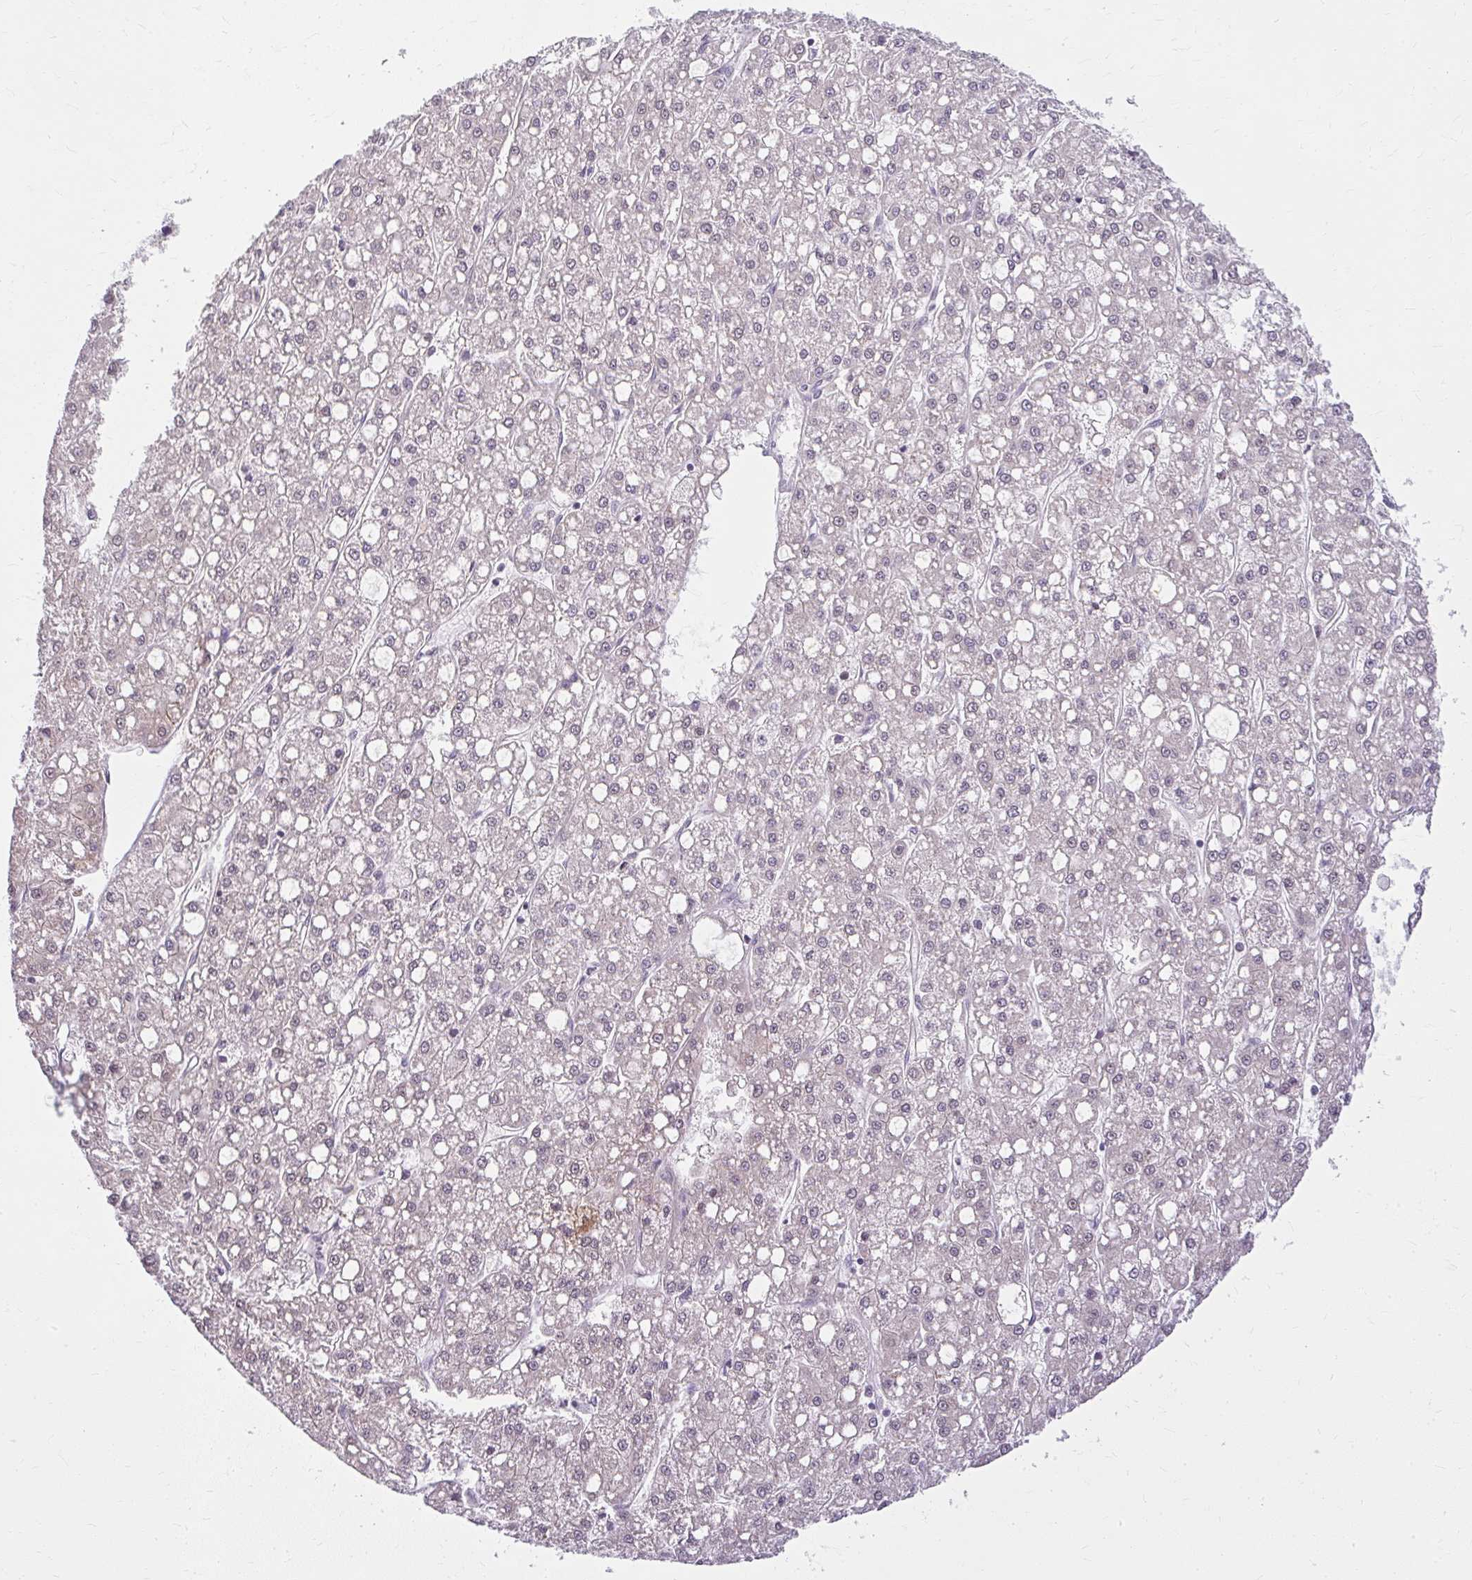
{"staining": {"intensity": "negative", "quantity": "none", "location": "none"}, "tissue": "liver cancer", "cell_type": "Tumor cells", "image_type": "cancer", "snomed": [{"axis": "morphology", "description": "Carcinoma, Hepatocellular, NOS"}, {"axis": "topography", "description": "Liver"}], "caption": "The micrograph displays no staining of tumor cells in liver hepatocellular carcinoma.", "gene": "ZFYVE26", "patient": {"sex": "male", "age": 67}}